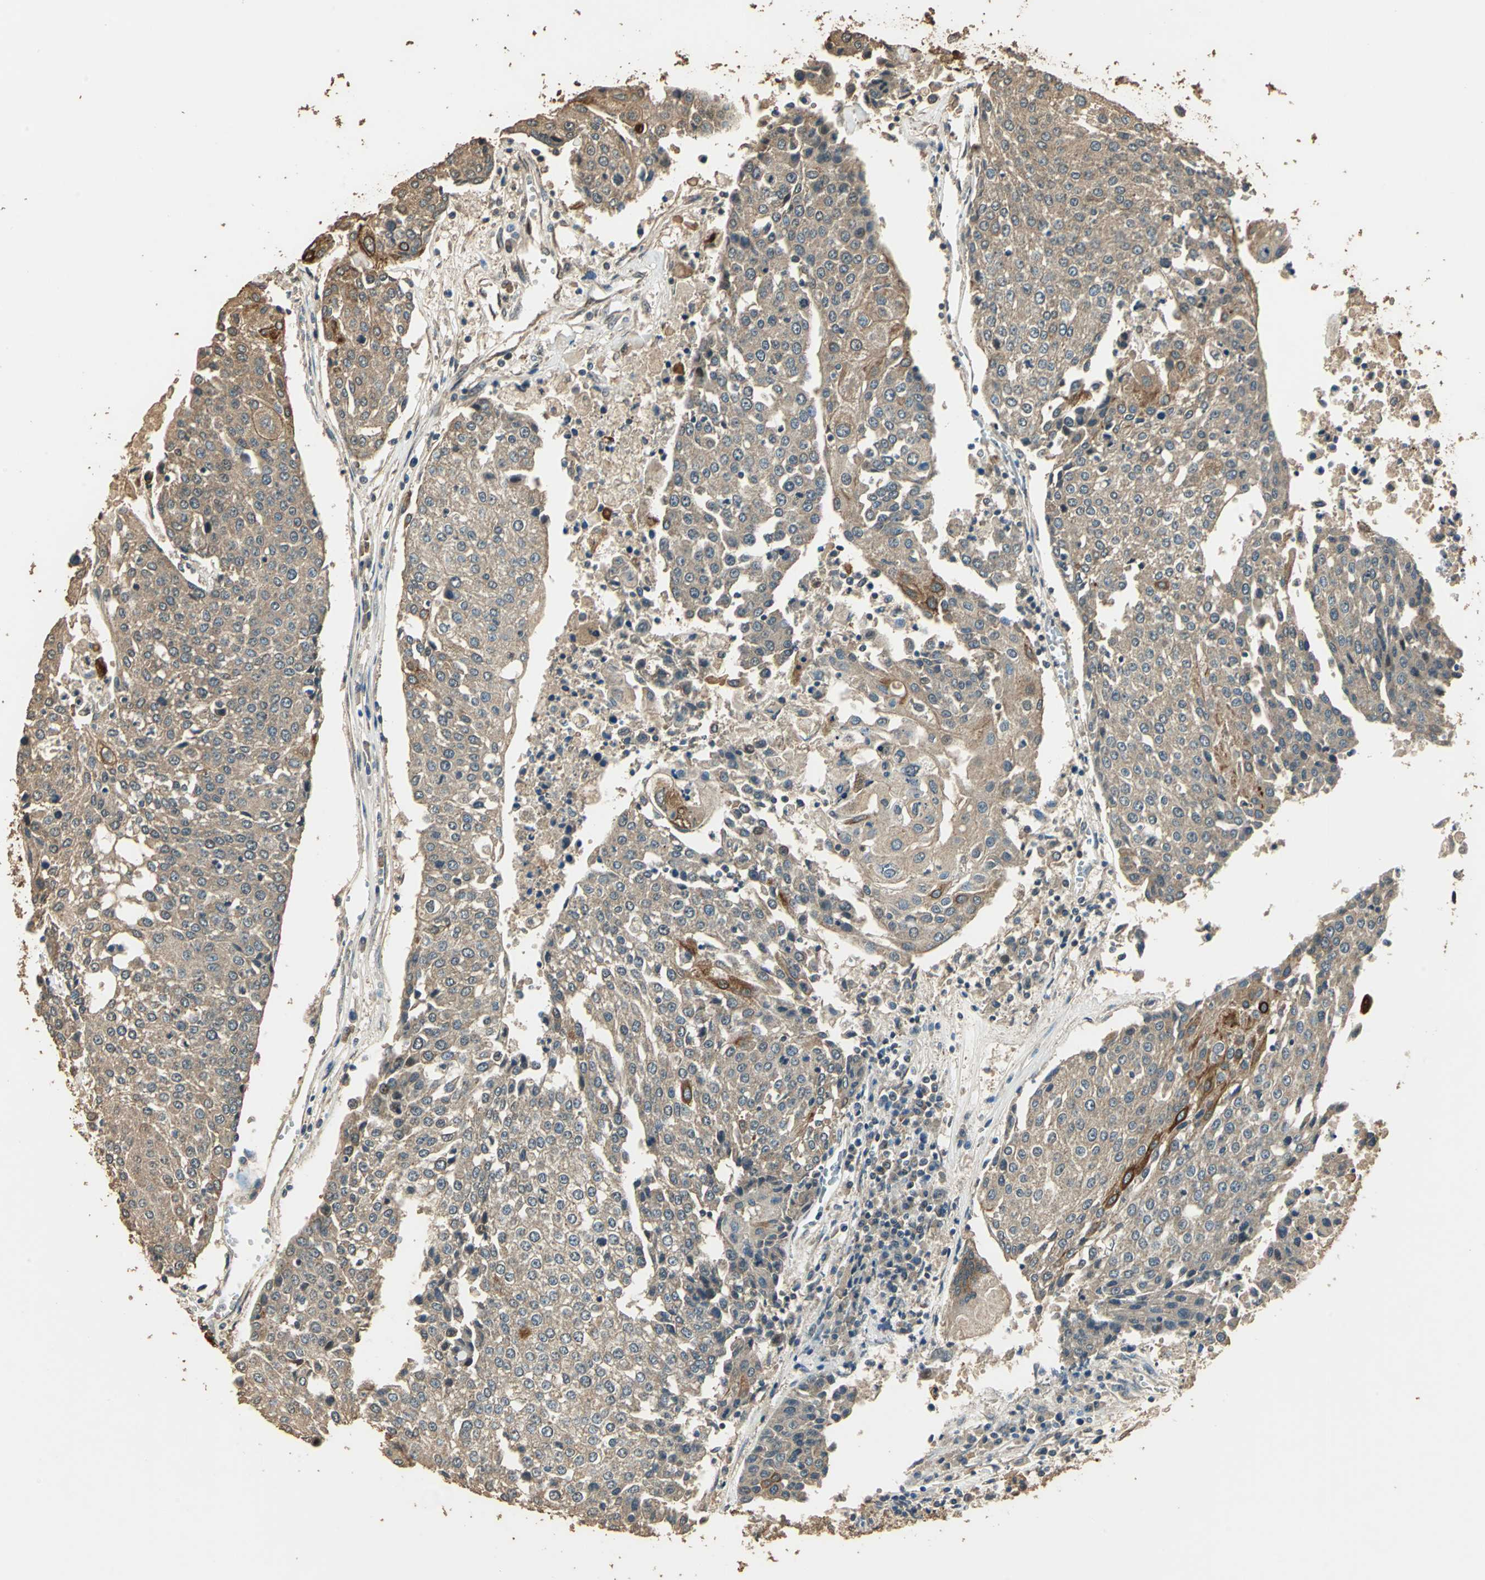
{"staining": {"intensity": "weak", "quantity": ">75%", "location": "cytoplasmic/membranous"}, "tissue": "urothelial cancer", "cell_type": "Tumor cells", "image_type": "cancer", "snomed": [{"axis": "morphology", "description": "Urothelial carcinoma, High grade"}, {"axis": "topography", "description": "Urinary bladder"}], "caption": "Urothelial carcinoma (high-grade) stained with immunohistochemistry (IHC) demonstrates weak cytoplasmic/membranous staining in approximately >75% of tumor cells.", "gene": "TMPRSS4", "patient": {"sex": "female", "age": 85}}